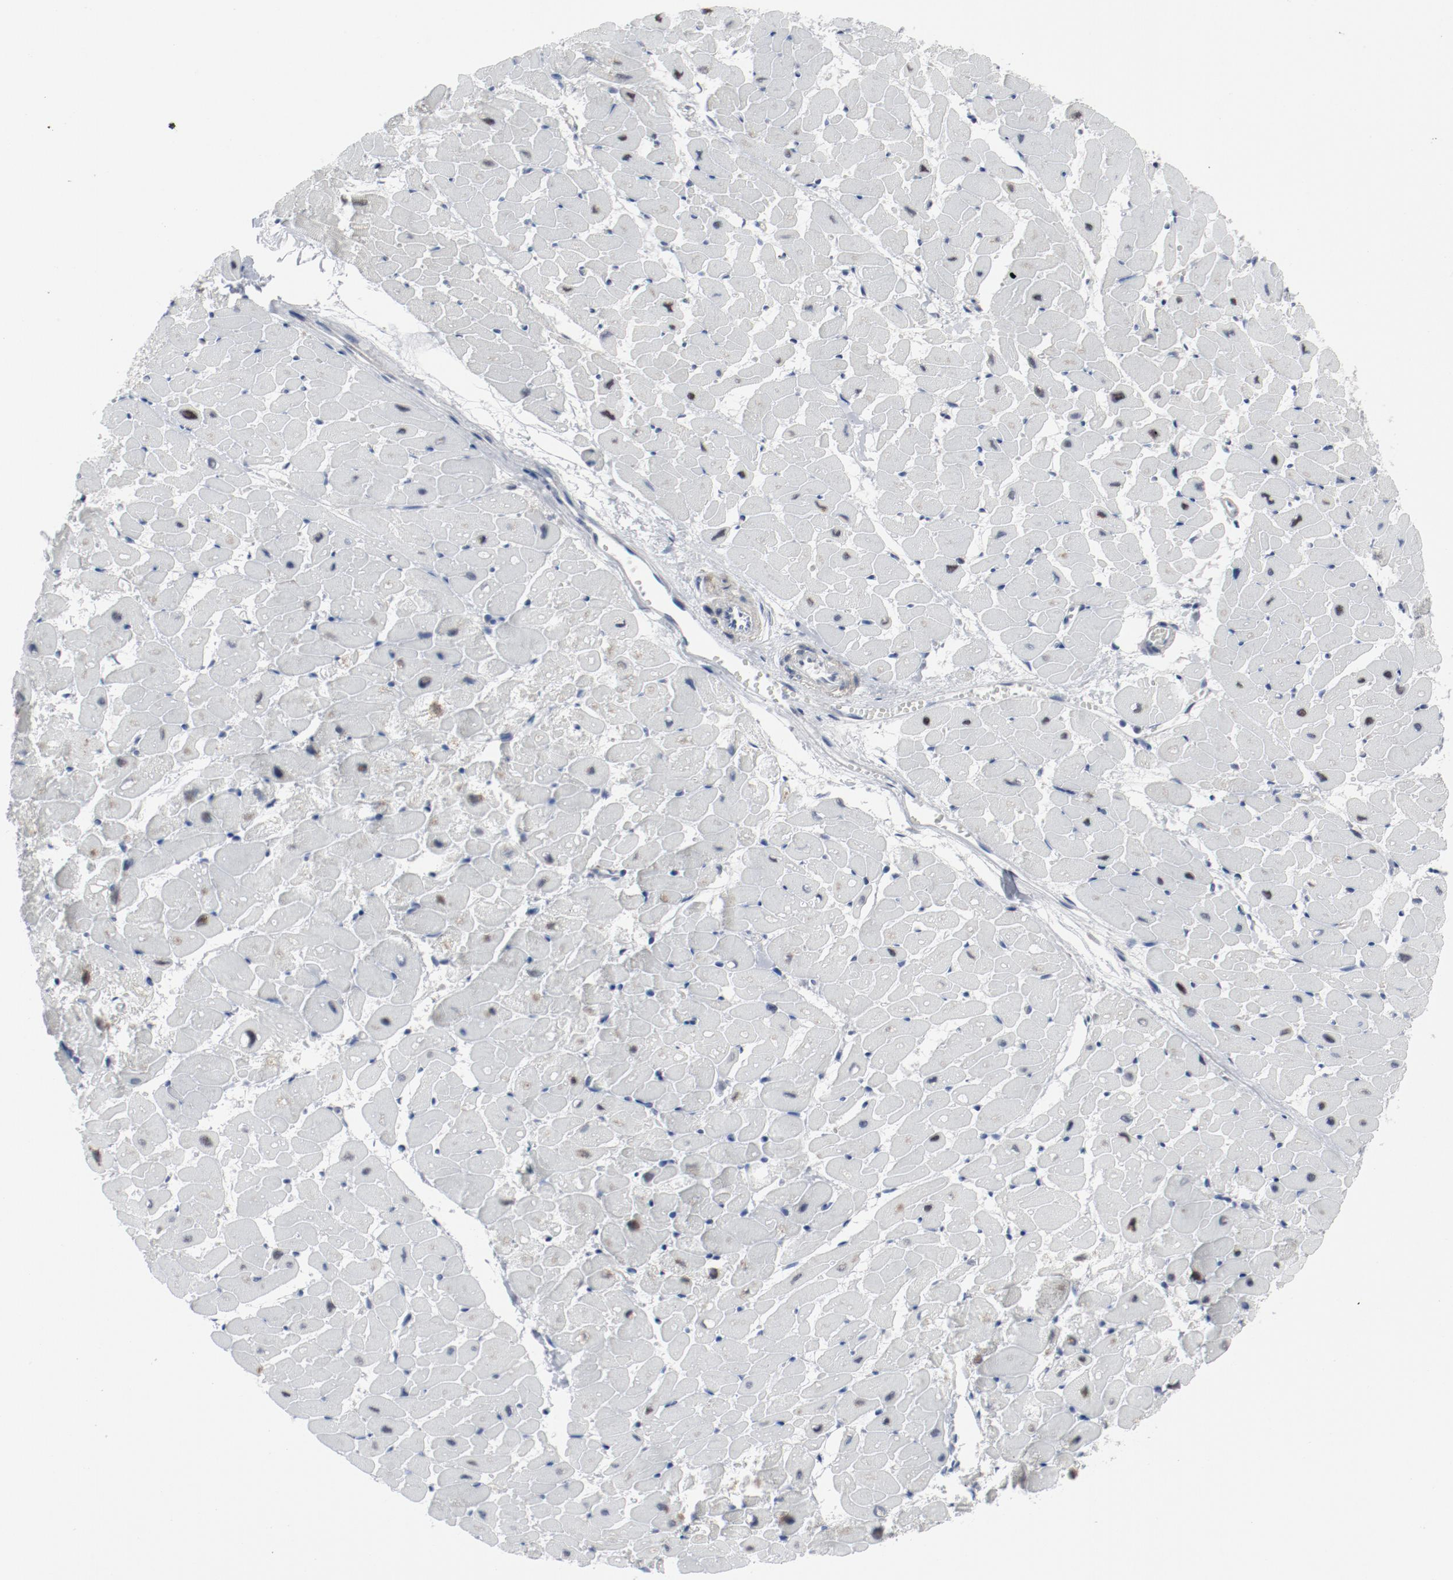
{"staining": {"intensity": "strong", "quantity": "<25%", "location": "nuclear"}, "tissue": "heart muscle", "cell_type": "Cardiomyocytes", "image_type": "normal", "snomed": [{"axis": "morphology", "description": "Normal tissue, NOS"}, {"axis": "topography", "description": "Heart"}], "caption": "Heart muscle stained with DAB immunohistochemistry exhibits medium levels of strong nuclear positivity in approximately <25% of cardiomyocytes.", "gene": "JMJD6", "patient": {"sex": "female", "age": 19}}